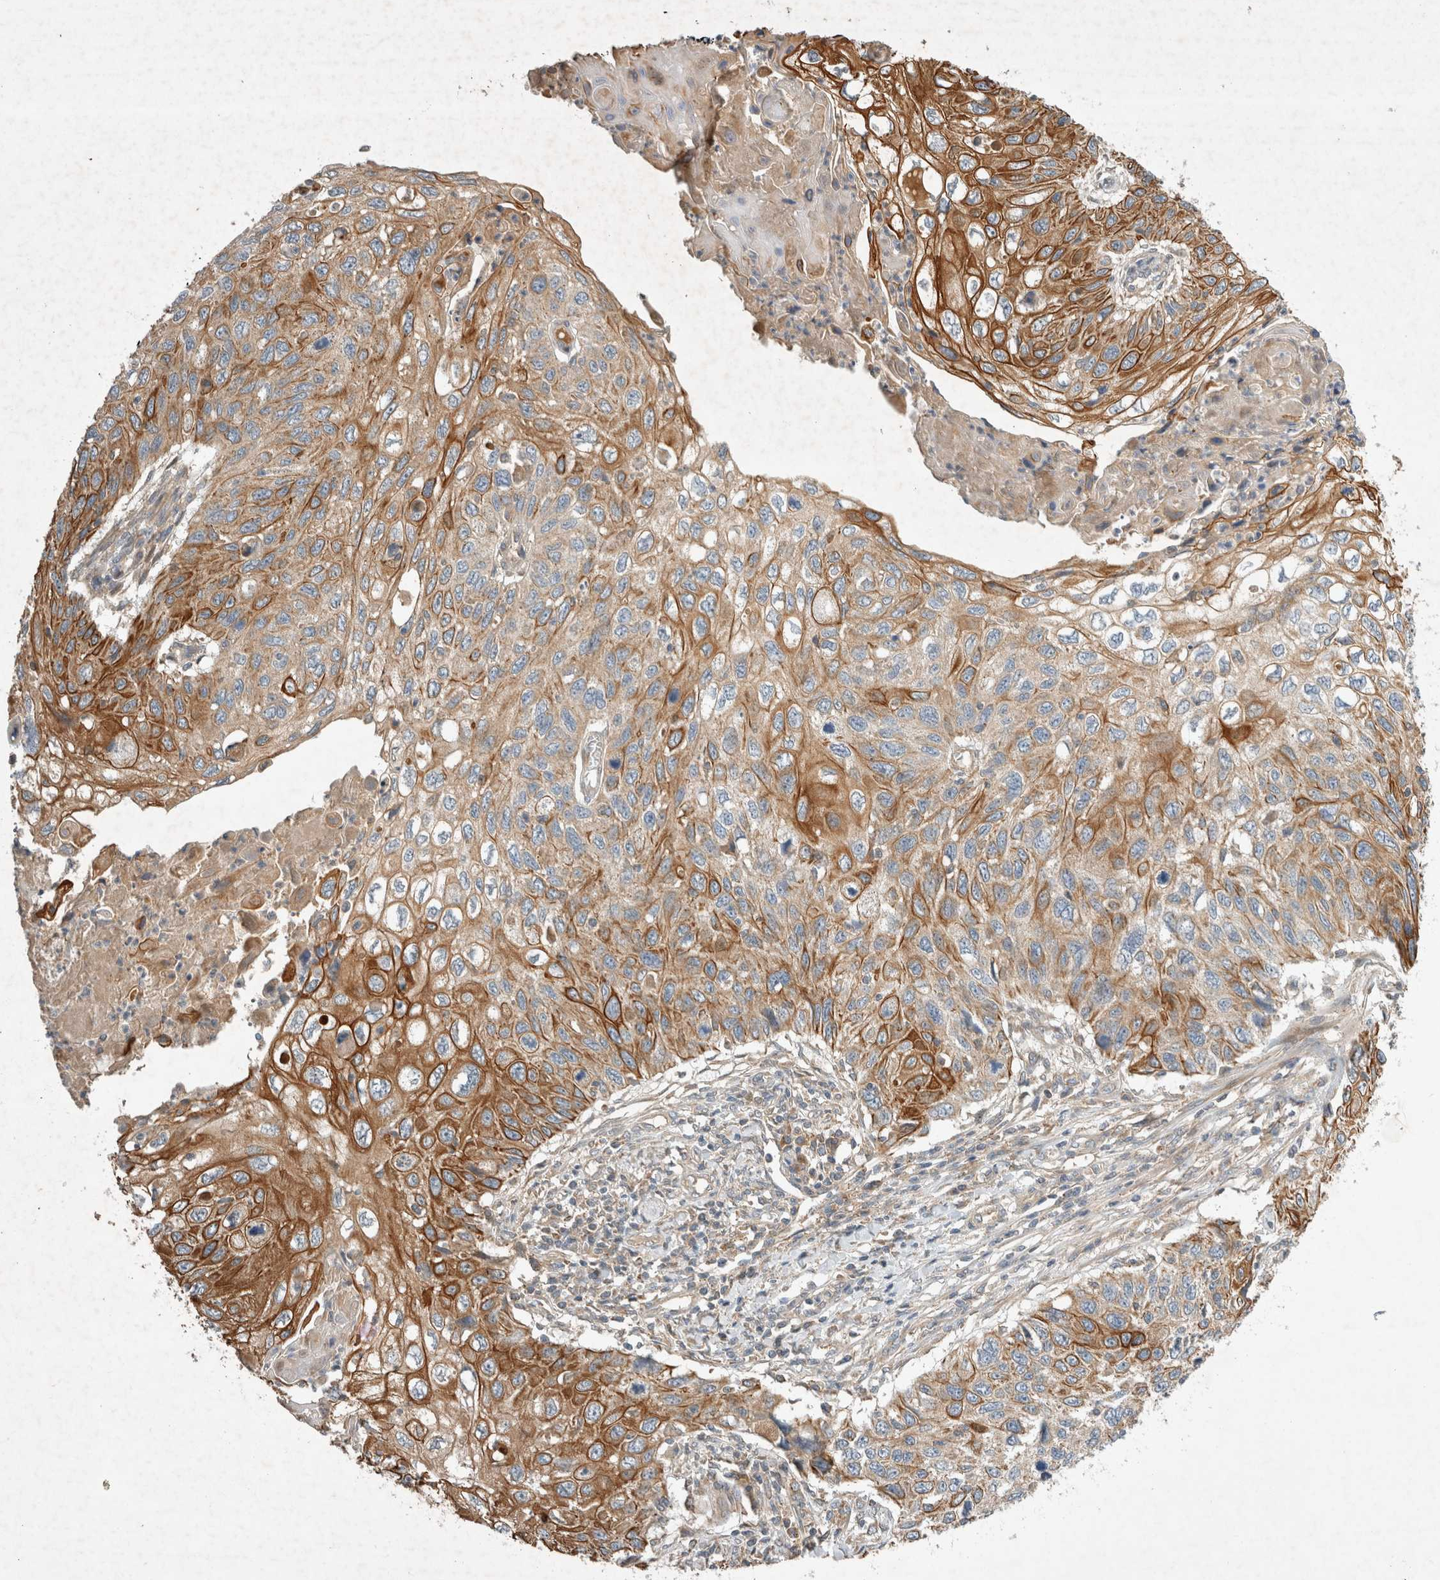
{"staining": {"intensity": "strong", "quantity": "25%-75%", "location": "cytoplasmic/membranous"}, "tissue": "cervical cancer", "cell_type": "Tumor cells", "image_type": "cancer", "snomed": [{"axis": "morphology", "description": "Squamous cell carcinoma, NOS"}, {"axis": "topography", "description": "Cervix"}], "caption": "Cervical cancer (squamous cell carcinoma) tissue exhibits strong cytoplasmic/membranous positivity in about 25%-75% of tumor cells", "gene": "ARMC9", "patient": {"sex": "female", "age": 70}}